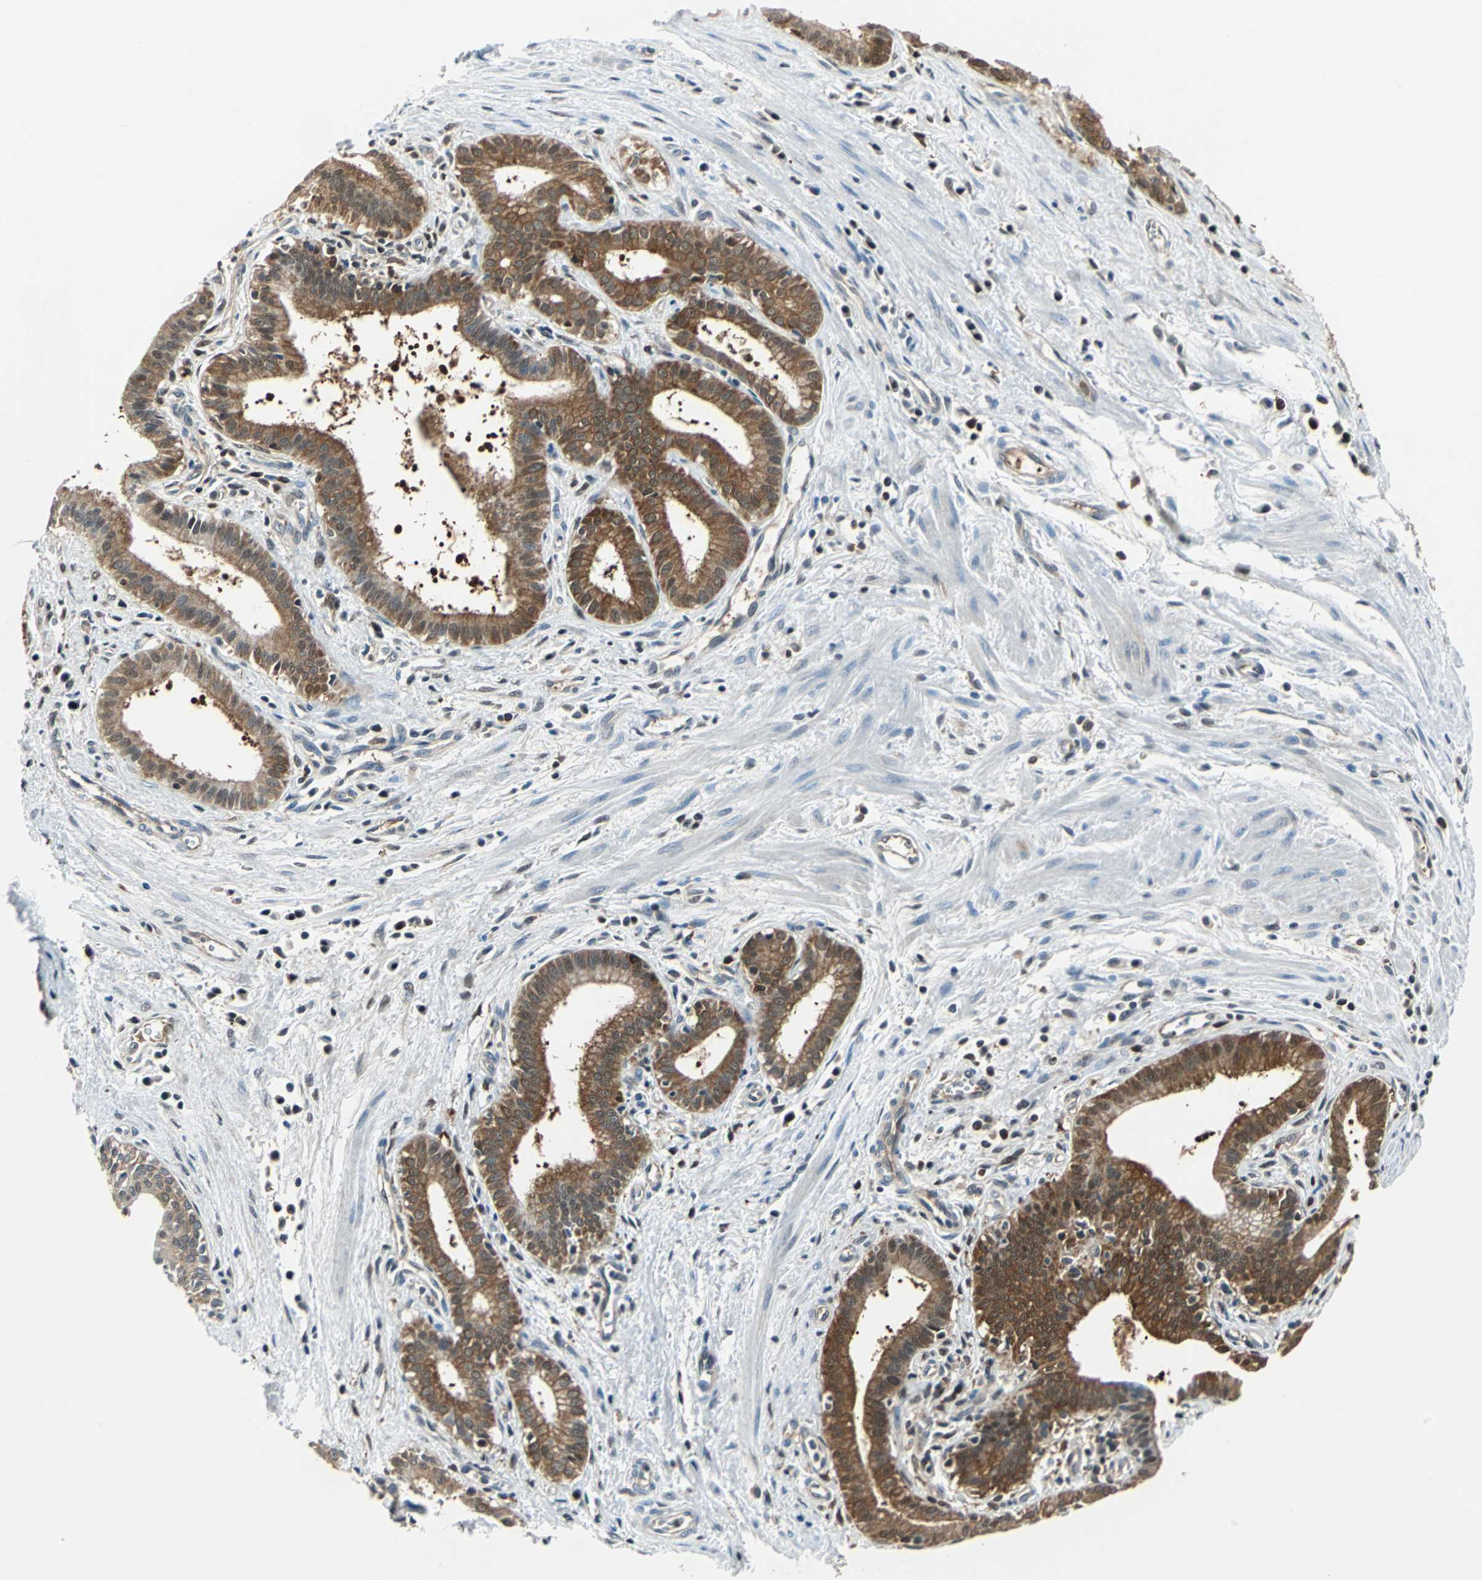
{"staining": {"intensity": "moderate", "quantity": ">75%", "location": "cytoplasmic/membranous,nuclear"}, "tissue": "pancreatic cancer", "cell_type": "Tumor cells", "image_type": "cancer", "snomed": [{"axis": "morphology", "description": "Normal tissue, NOS"}, {"axis": "topography", "description": "Lymph node"}], "caption": "DAB immunohistochemical staining of pancreatic cancer displays moderate cytoplasmic/membranous and nuclear protein expression in approximately >75% of tumor cells.", "gene": "PSME1", "patient": {"sex": "male", "age": 50}}